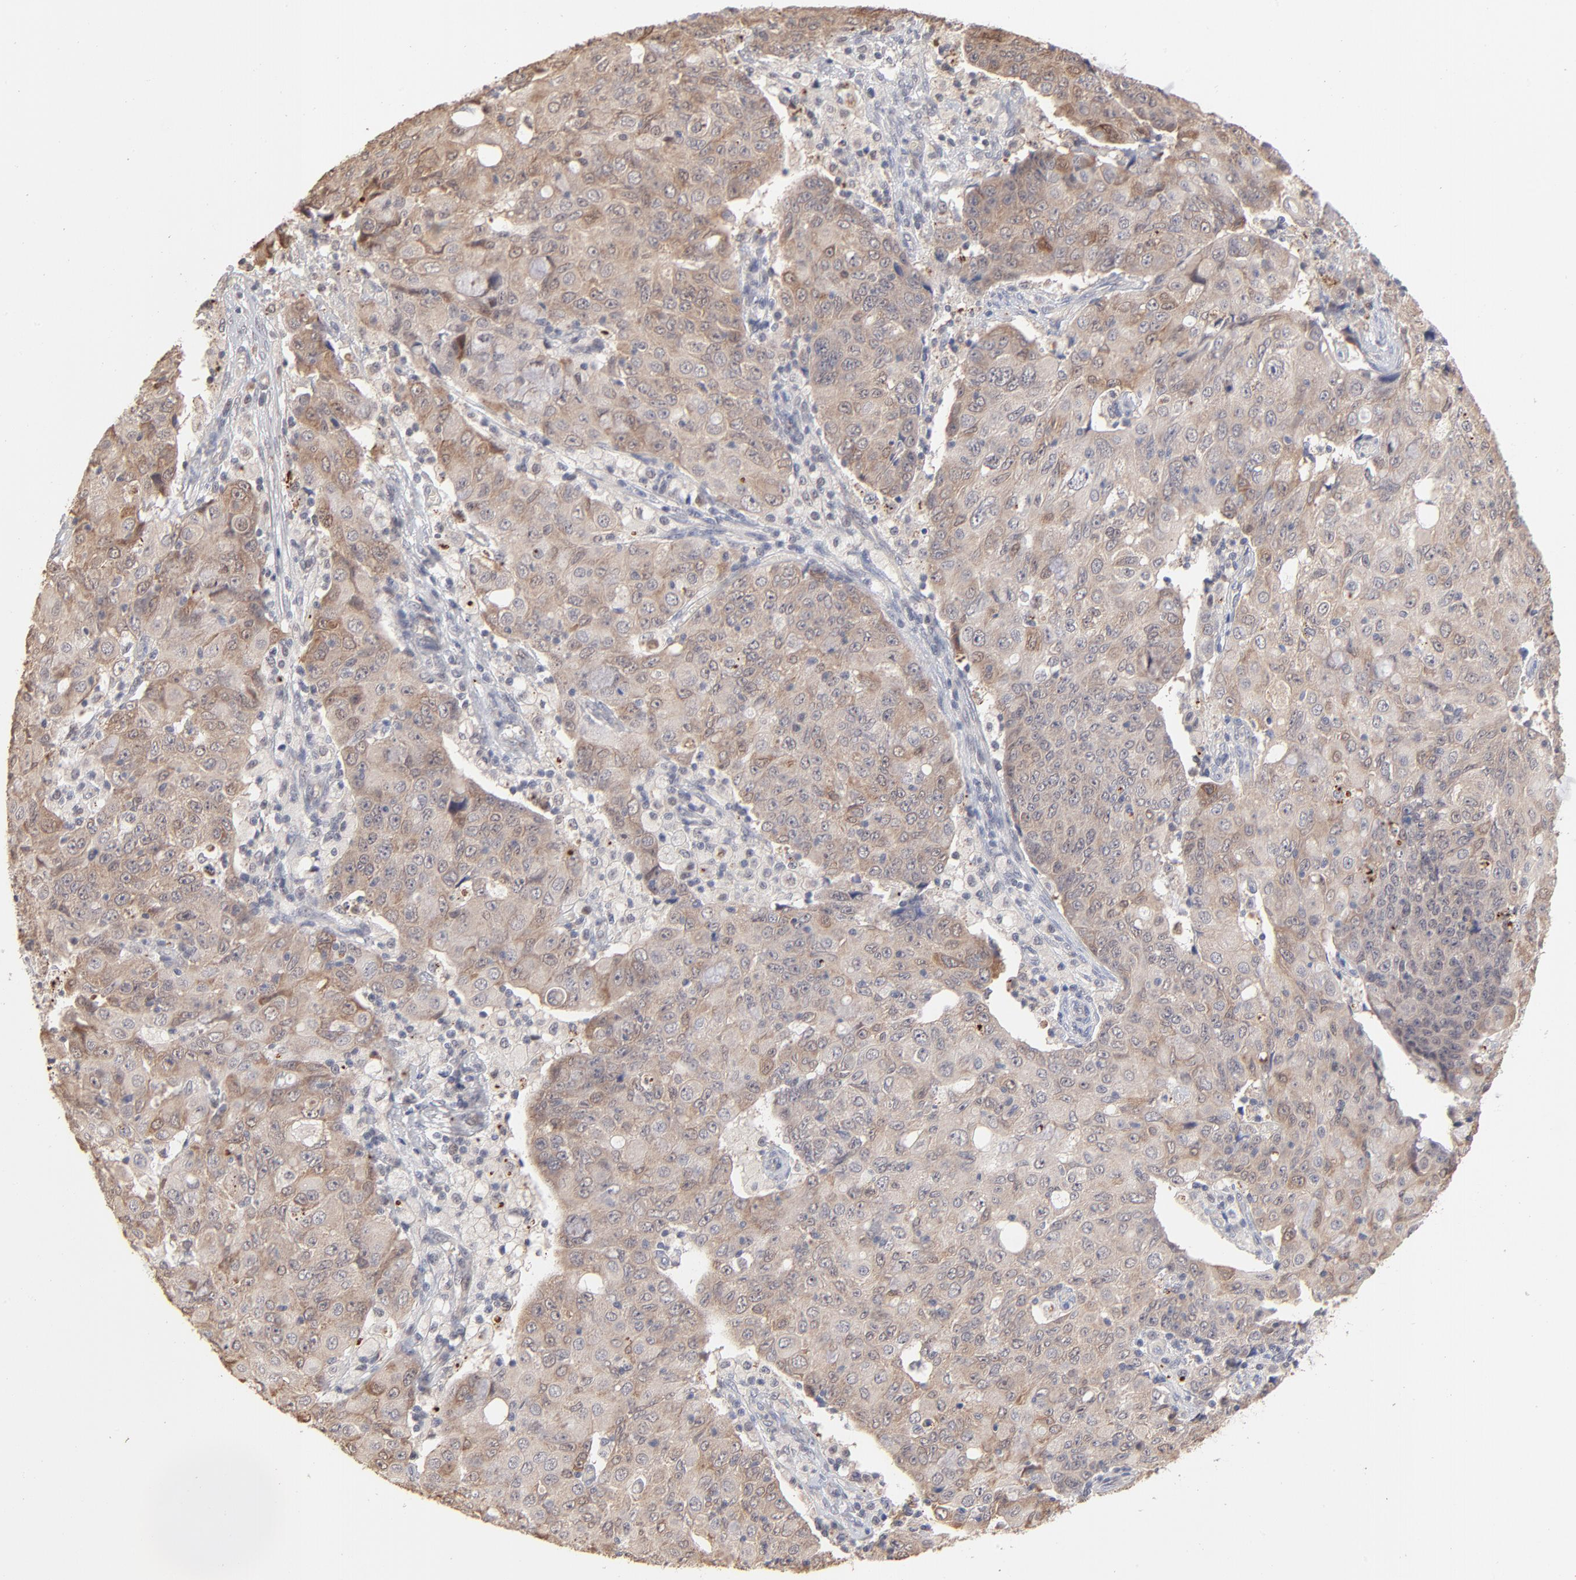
{"staining": {"intensity": "moderate", "quantity": "25%-75%", "location": "cytoplasmic/membranous"}, "tissue": "ovarian cancer", "cell_type": "Tumor cells", "image_type": "cancer", "snomed": [{"axis": "morphology", "description": "Carcinoma, endometroid"}, {"axis": "topography", "description": "Ovary"}], "caption": "IHC histopathology image of human endometroid carcinoma (ovarian) stained for a protein (brown), which demonstrates medium levels of moderate cytoplasmic/membranous expression in approximately 25%-75% of tumor cells.", "gene": "MSL2", "patient": {"sex": "female", "age": 42}}